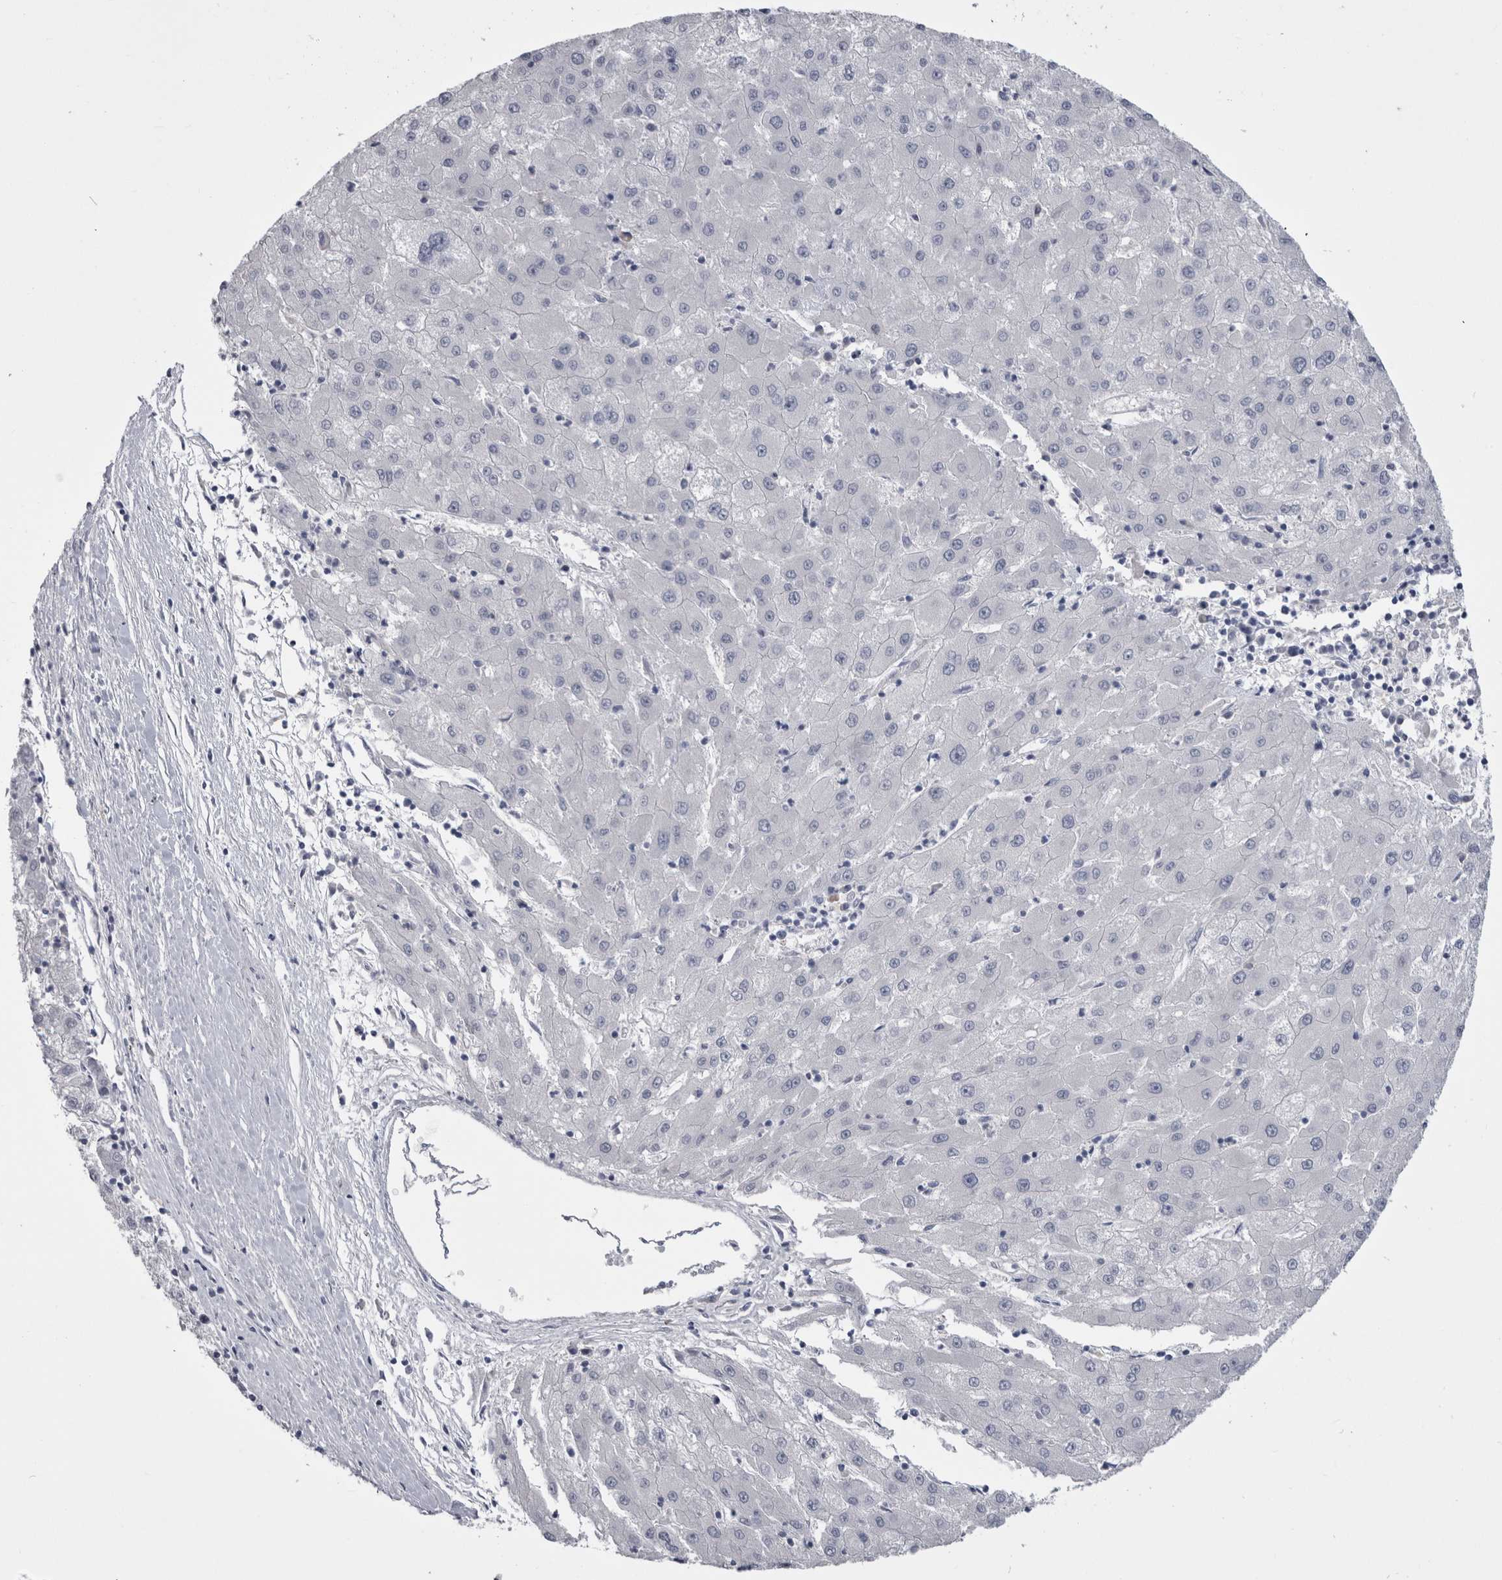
{"staining": {"intensity": "negative", "quantity": "none", "location": "none"}, "tissue": "liver cancer", "cell_type": "Tumor cells", "image_type": "cancer", "snomed": [{"axis": "morphology", "description": "Carcinoma, Hepatocellular, NOS"}, {"axis": "topography", "description": "Liver"}], "caption": "Human liver cancer stained for a protein using immunohistochemistry demonstrates no expression in tumor cells.", "gene": "PAX5", "patient": {"sex": "male", "age": 72}}